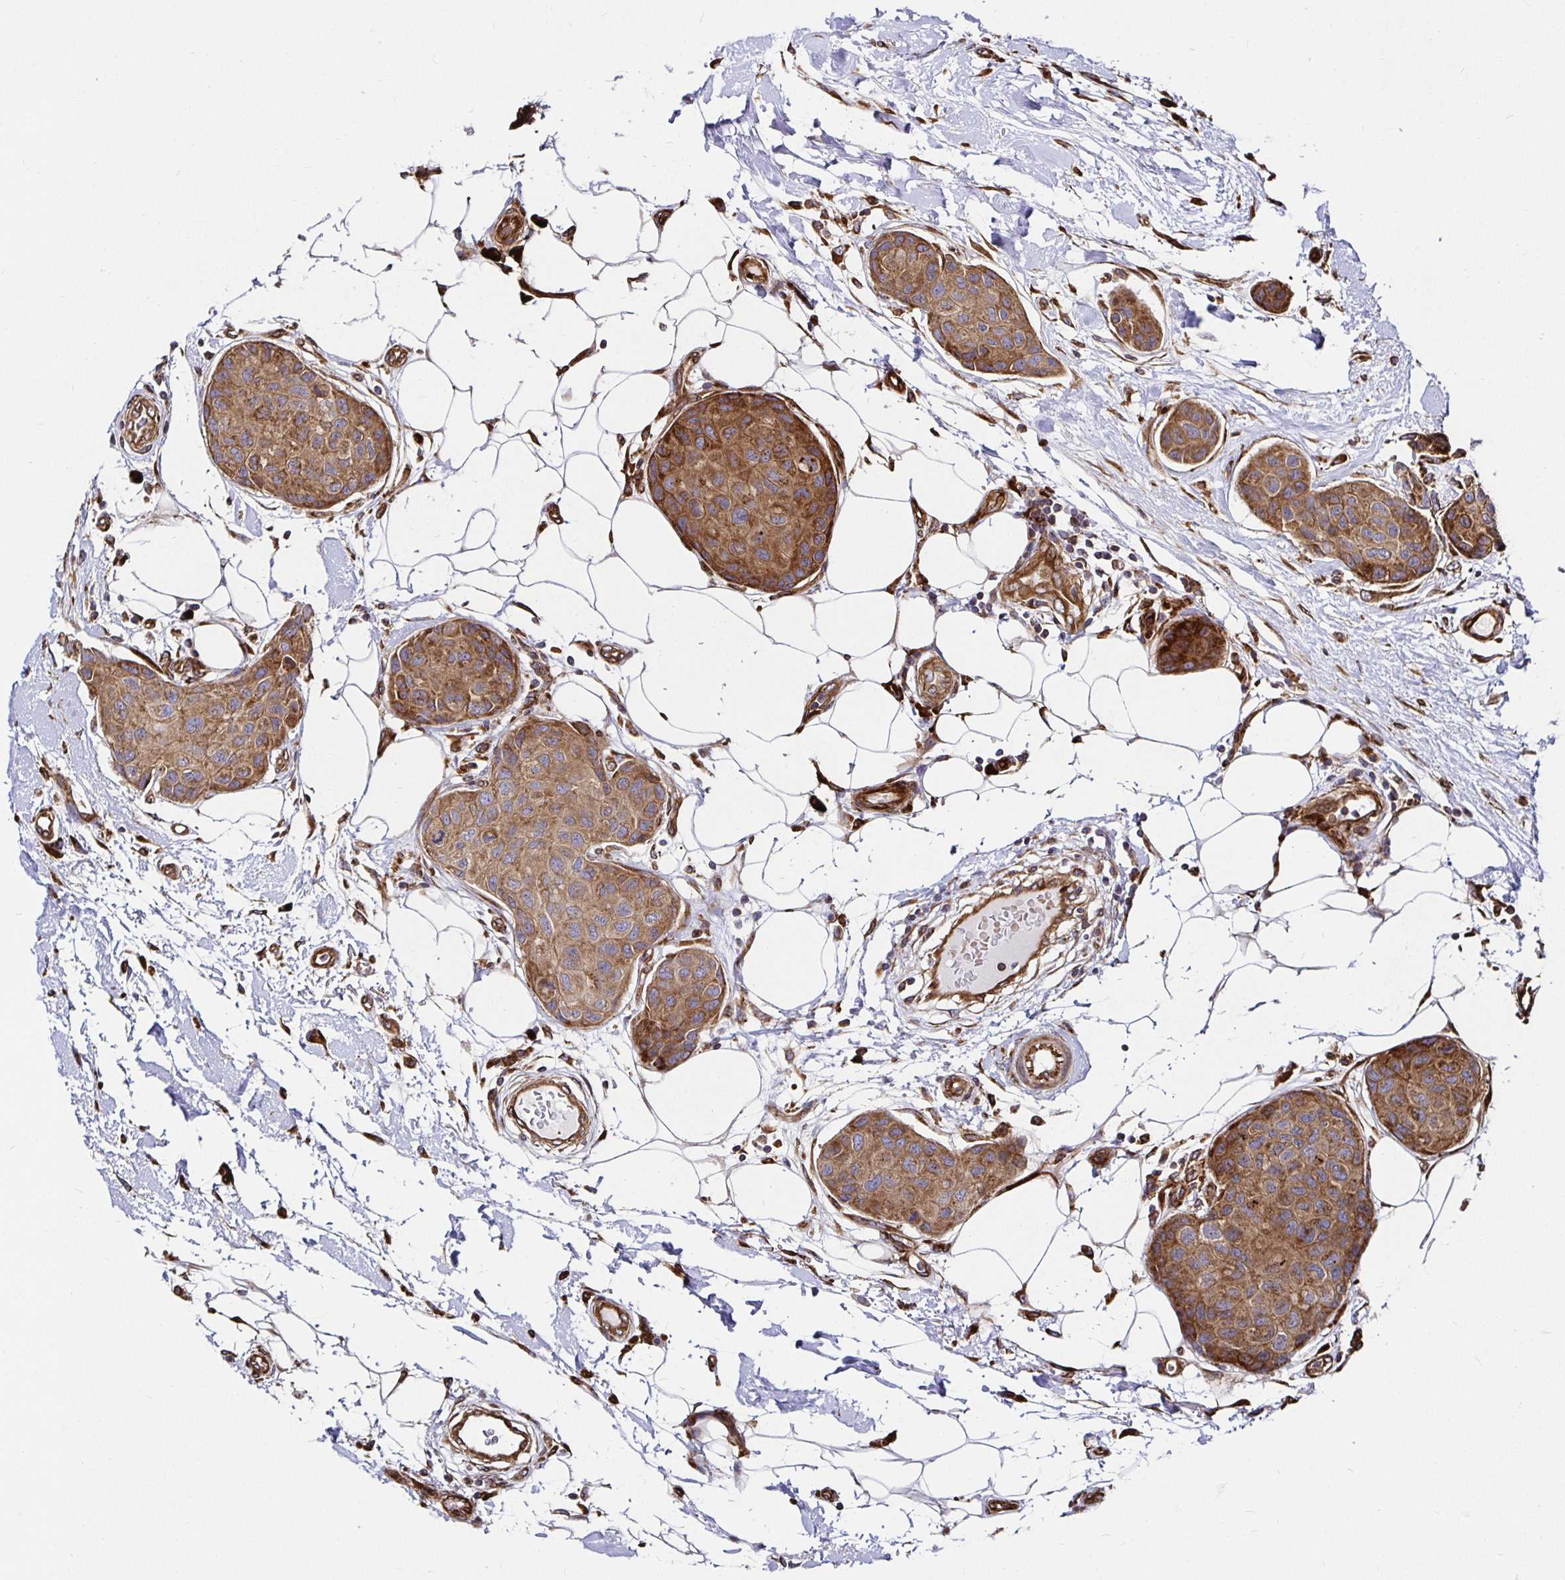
{"staining": {"intensity": "moderate", "quantity": ">75%", "location": "cytoplasmic/membranous"}, "tissue": "breast cancer", "cell_type": "Tumor cells", "image_type": "cancer", "snomed": [{"axis": "morphology", "description": "Duct carcinoma"}, {"axis": "topography", "description": "Breast"}, {"axis": "topography", "description": "Lymph node"}], "caption": "This is an image of IHC staining of breast intraductal carcinoma, which shows moderate expression in the cytoplasmic/membranous of tumor cells.", "gene": "SMYD3", "patient": {"sex": "female", "age": 80}}